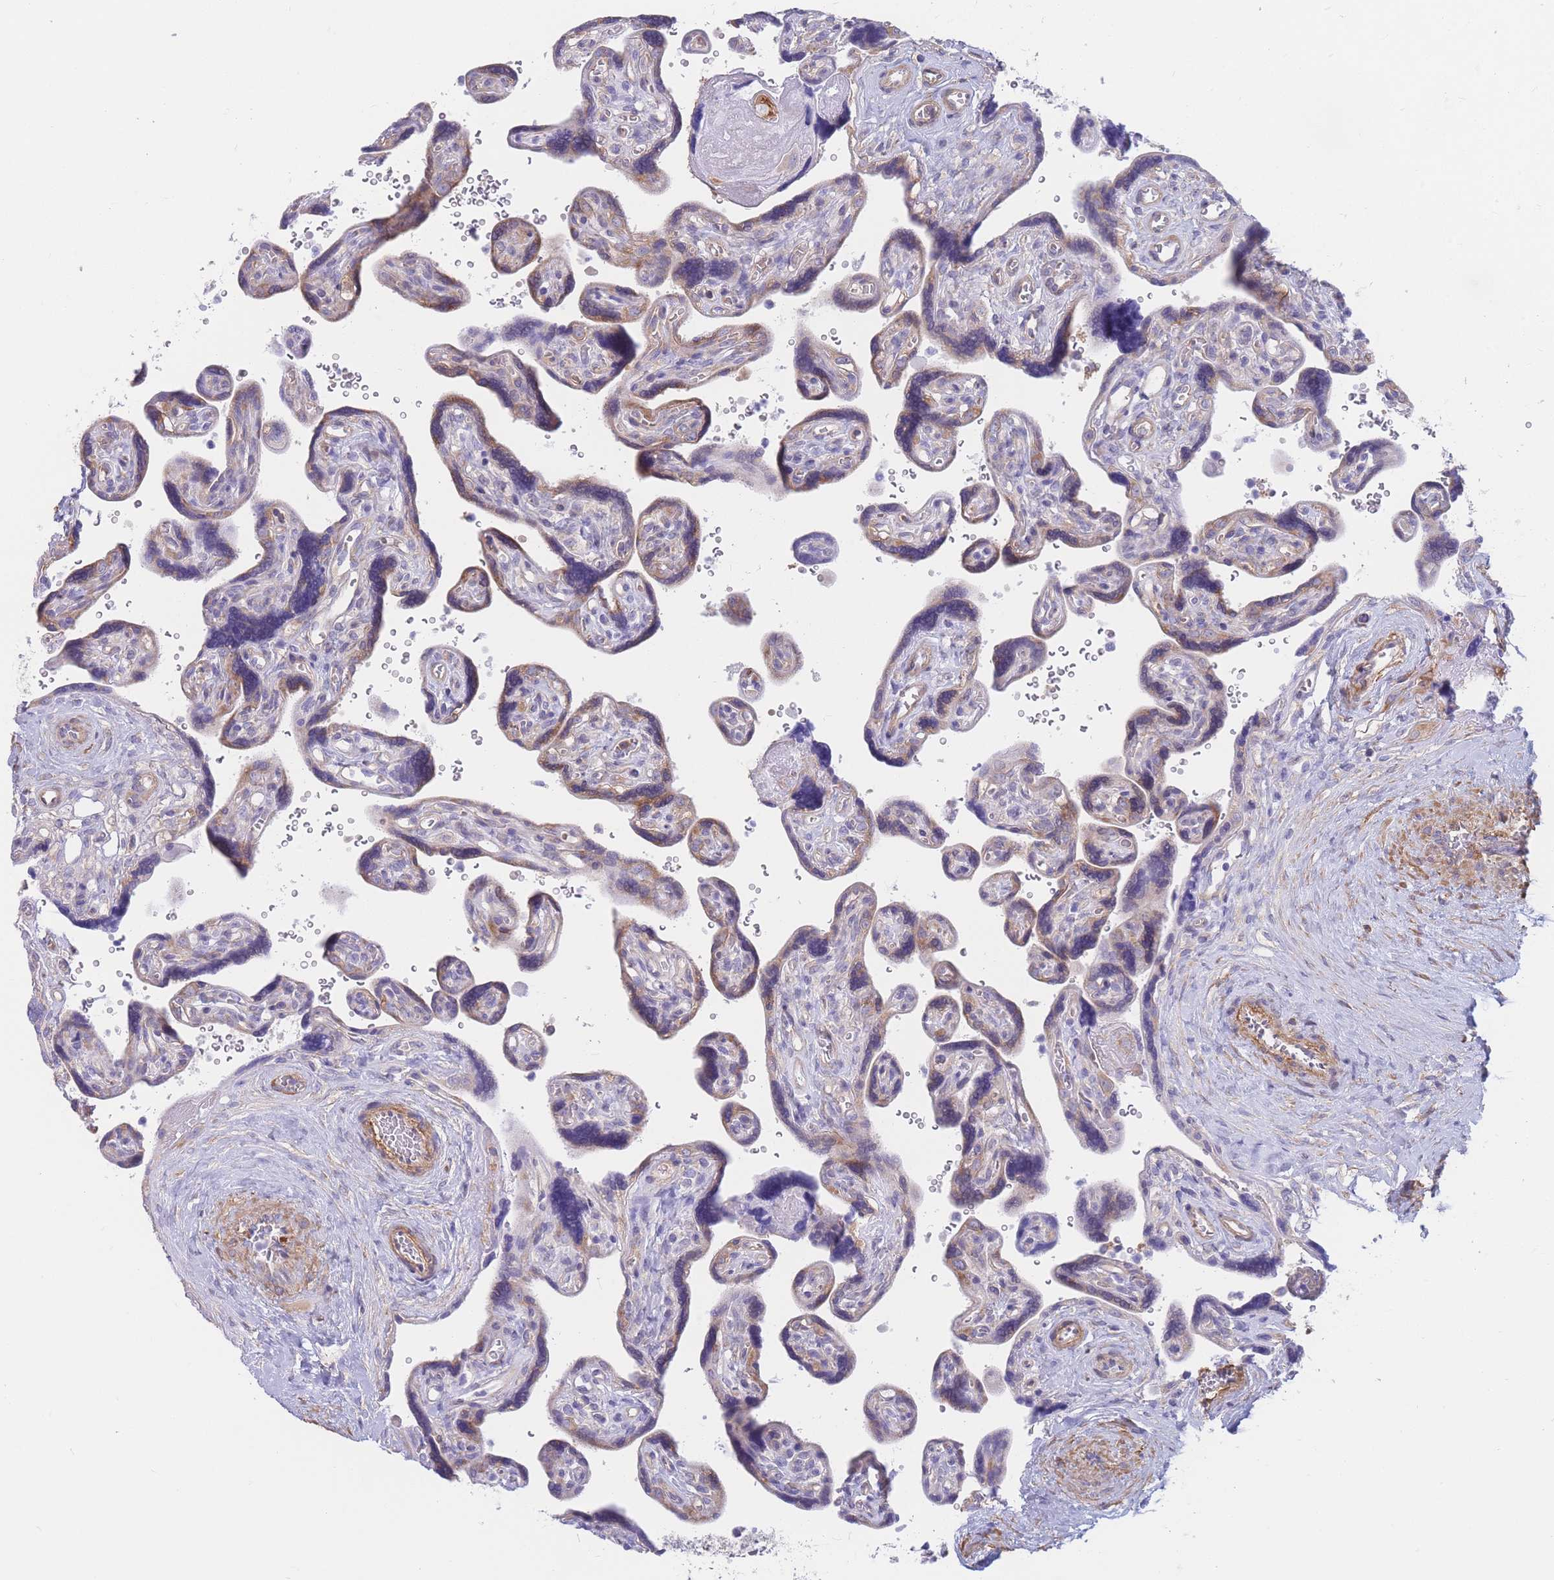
{"staining": {"intensity": "moderate", "quantity": "25%-75%", "location": "cytoplasmic/membranous"}, "tissue": "placenta", "cell_type": "Trophoblastic cells", "image_type": "normal", "snomed": [{"axis": "morphology", "description": "Normal tissue, NOS"}, {"axis": "topography", "description": "Placenta"}], "caption": "Immunohistochemical staining of benign human placenta reveals 25%-75% levels of moderate cytoplasmic/membranous protein expression in about 25%-75% of trophoblastic cells. (brown staining indicates protein expression, while blue staining denotes nuclei).", "gene": "RPL8", "patient": {"sex": "female", "age": 39}}